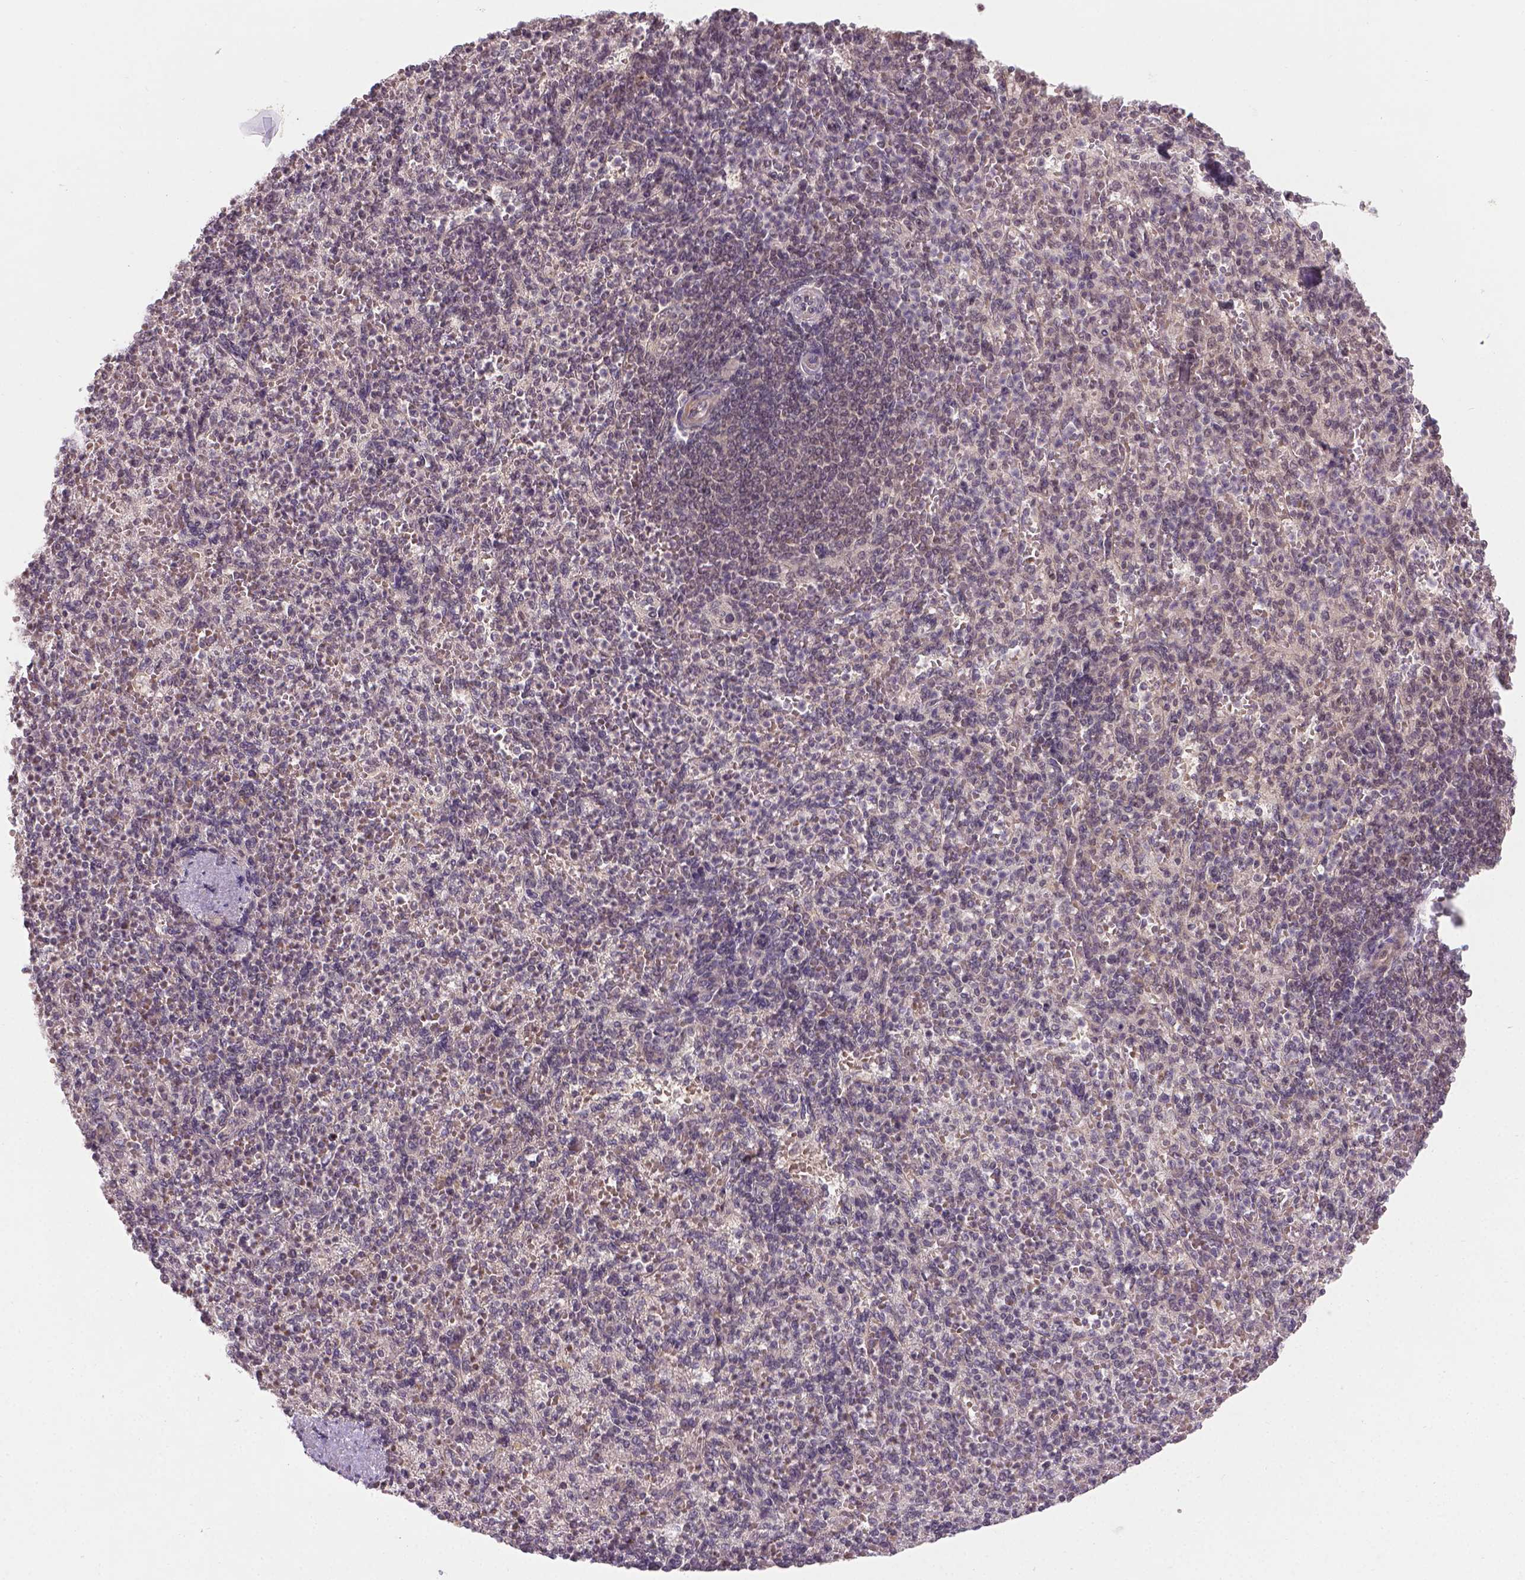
{"staining": {"intensity": "weak", "quantity": "25%-75%", "location": "nuclear"}, "tissue": "spleen", "cell_type": "Cells in red pulp", "image_type": "normal", "snomed": [{"axis": "morphology", "description": "Normal tissue, NOS"}, {"axis": "topography", "description": "Spleen"}], "caption": "DAB (3,3'-diaminobenzidine) immunohistochemical staining of normal spleen shows weak nuclear protein positivity in about 25%-75% of cells in red pulp.", "gene": "ANKRD54", "patient": {"sex": "female", "age": 74}}